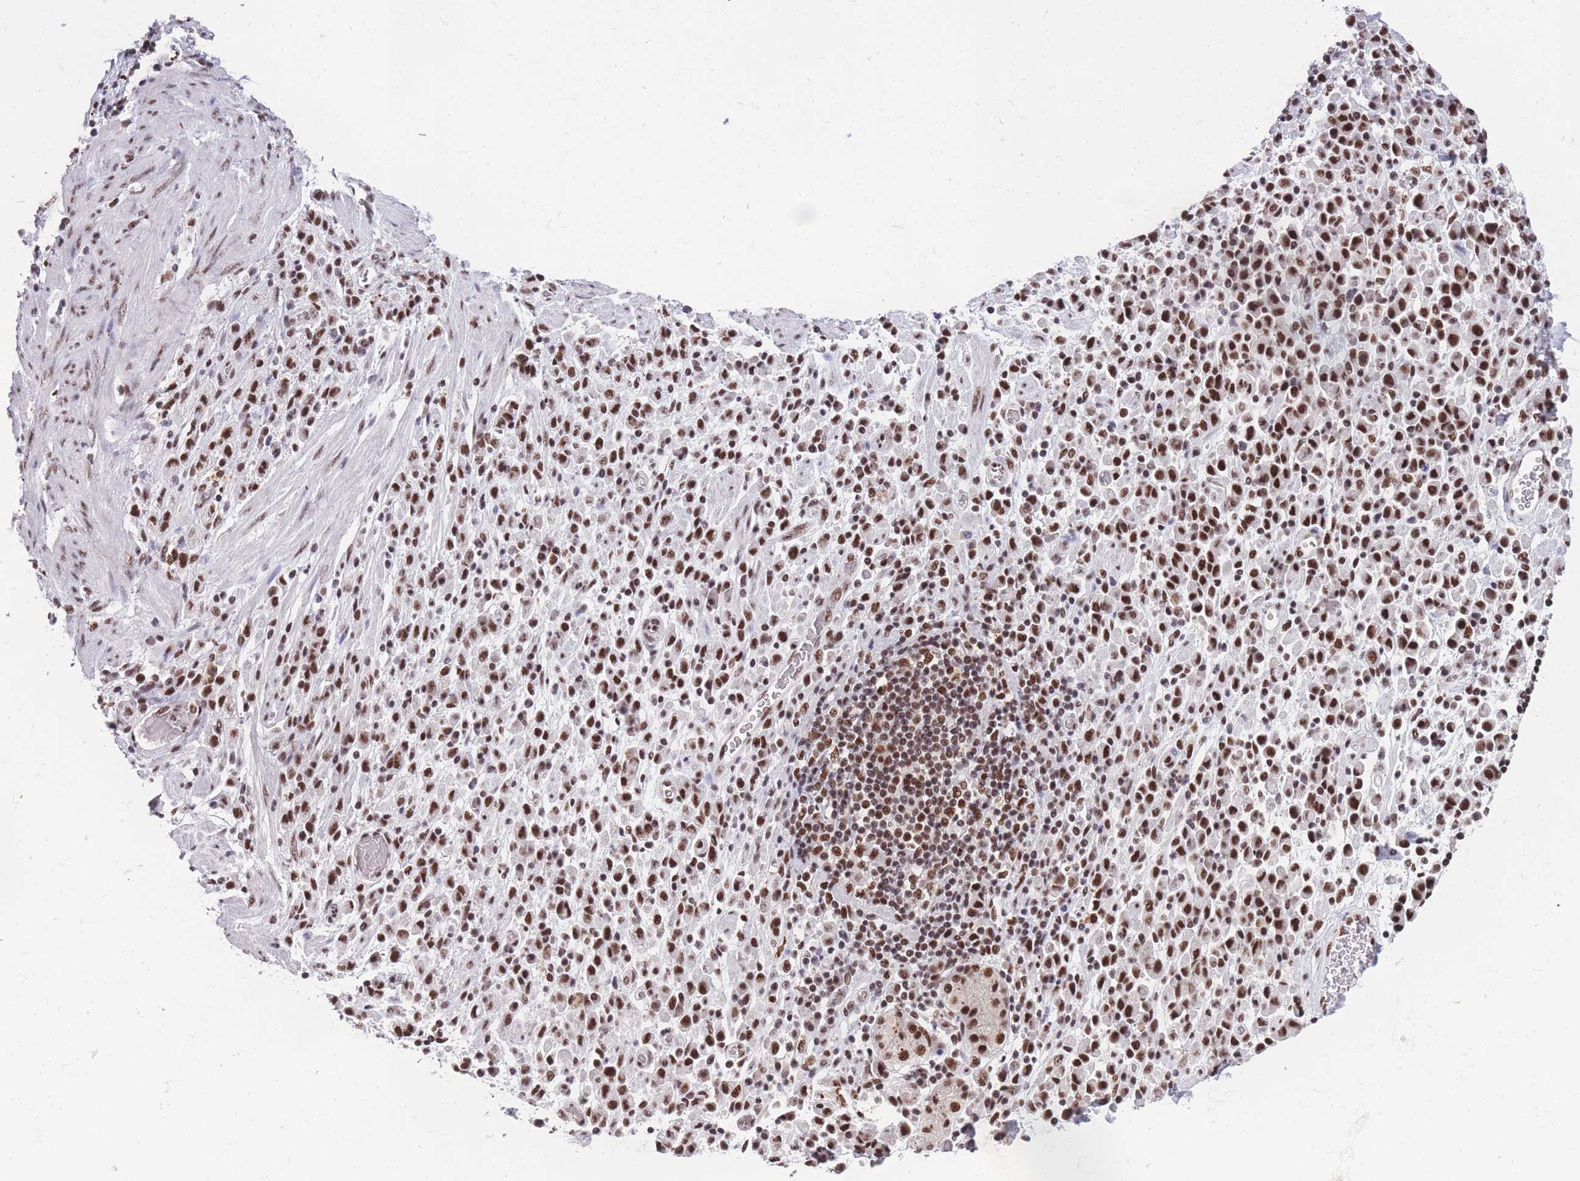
{"staining": {"intensity": "strong", "quantity": ">75%", "location": "nuclear"}, "tissue": "stomach cancer", "cell_type": "Tumor cells", "image_type": "cancer", "snomed": [{"axis": "morphology", "description": "Adenocarcinoma, NOS"}, {"axis": "topography", "description": "Stomach"}], "caption": "Protein positivity by IHC shows strong nuclear positivity in approximately >75% of tumor cells in adenocarcinoma (stomach).", "gene": "PRPF19", "patient": {"sex": "male", "age": 77}}